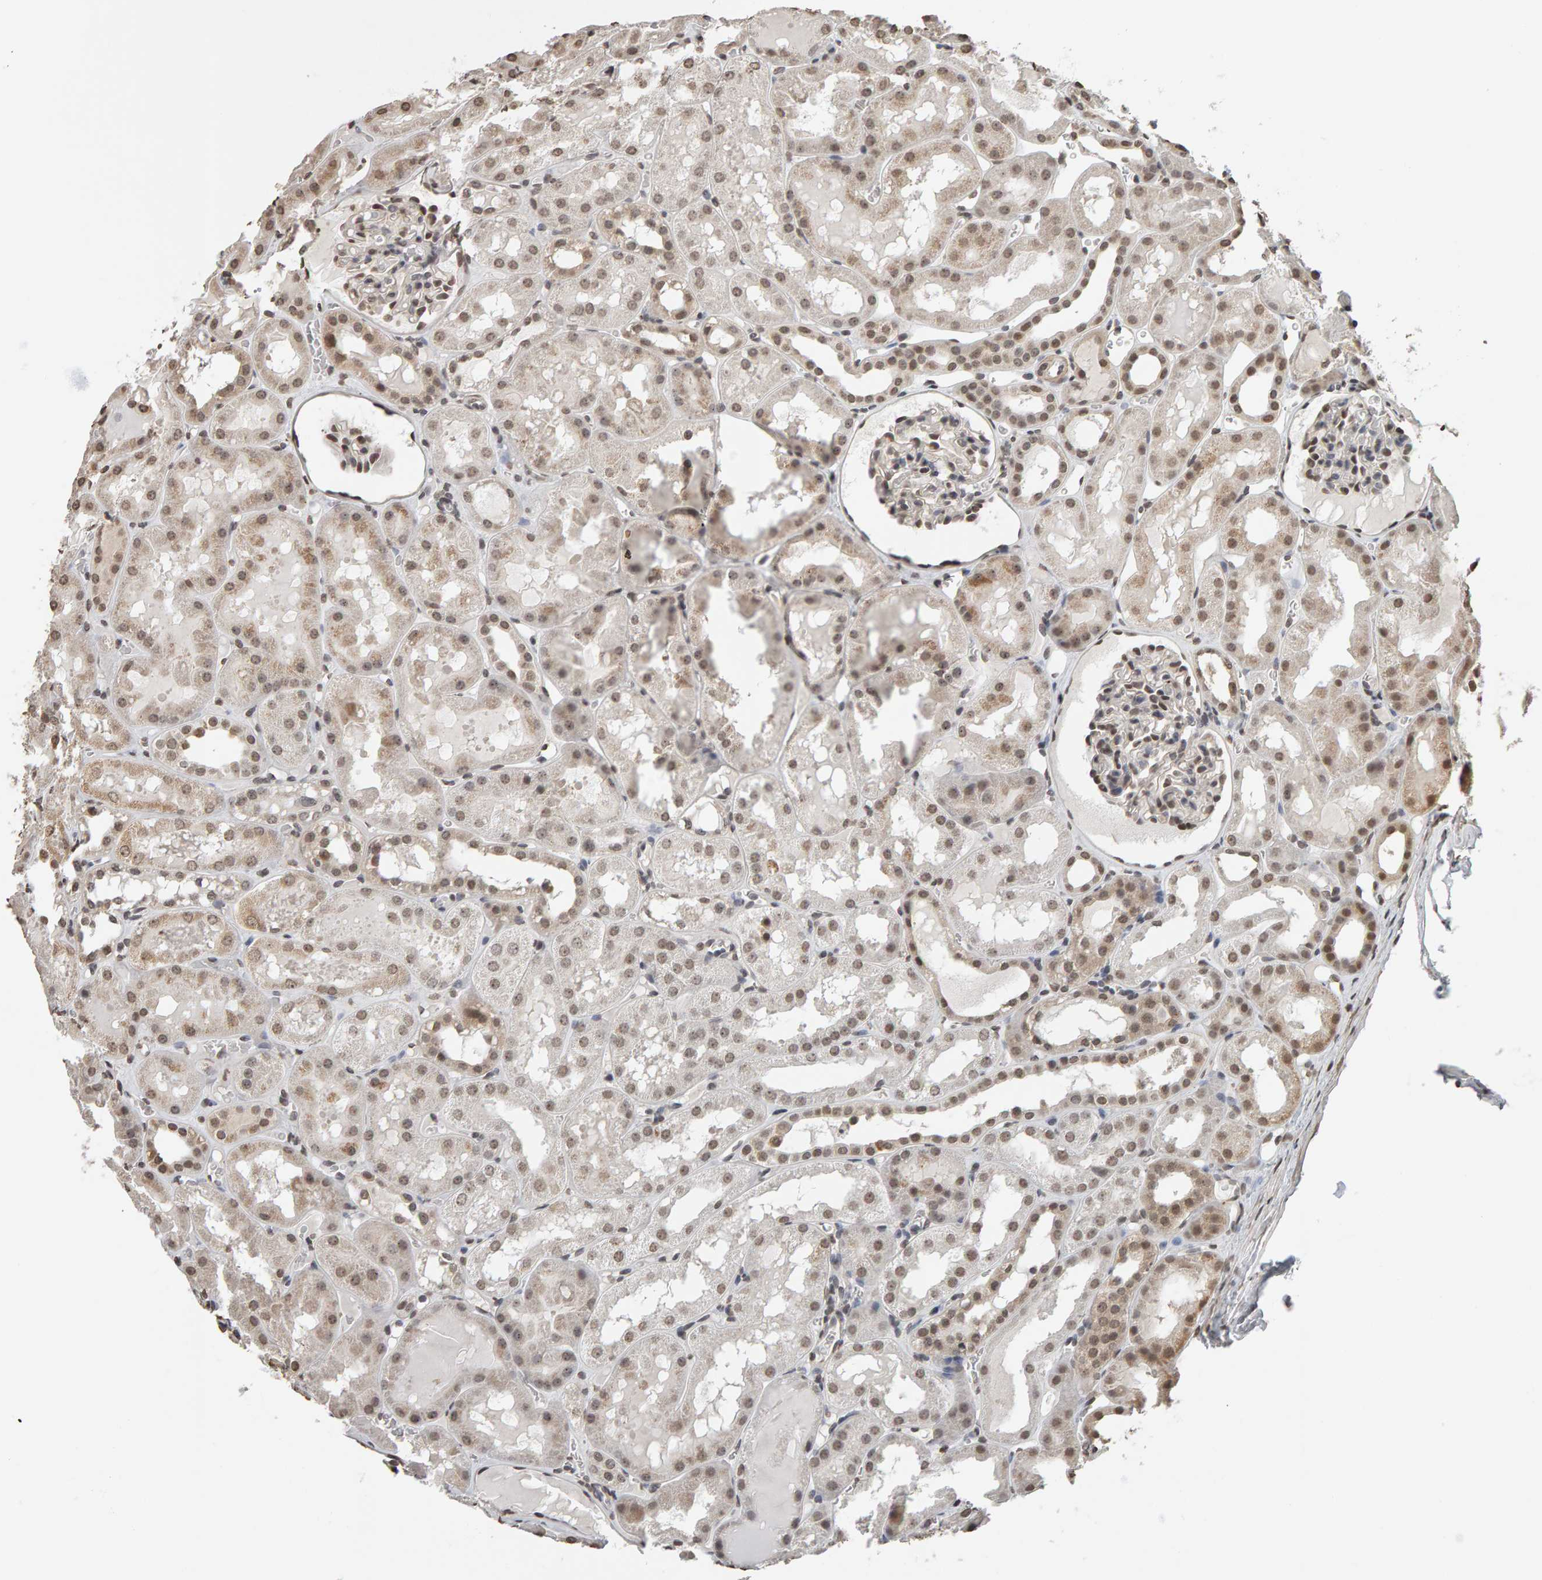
{"staining": {"intensity": "moderate", "quantity": "25%-75%", "location": "nuclear"}, "tissue": "kidney", "cell_type": "Cells in glomeruli", "image_type": "normal", "snomed": [{"axis": "morphology", "description": "Normal tissue, NOS"}, {"axis": "topography", "description": "Kidney"}, {"axis": "topography", "description": "Urinary bladder"}], "caption": "Kidney stained for a protein exhibits moderate nuclear positivity in cells in glomeruli.", "gene": "AFF4", "patient": {"sex": "male", "age": 16}}